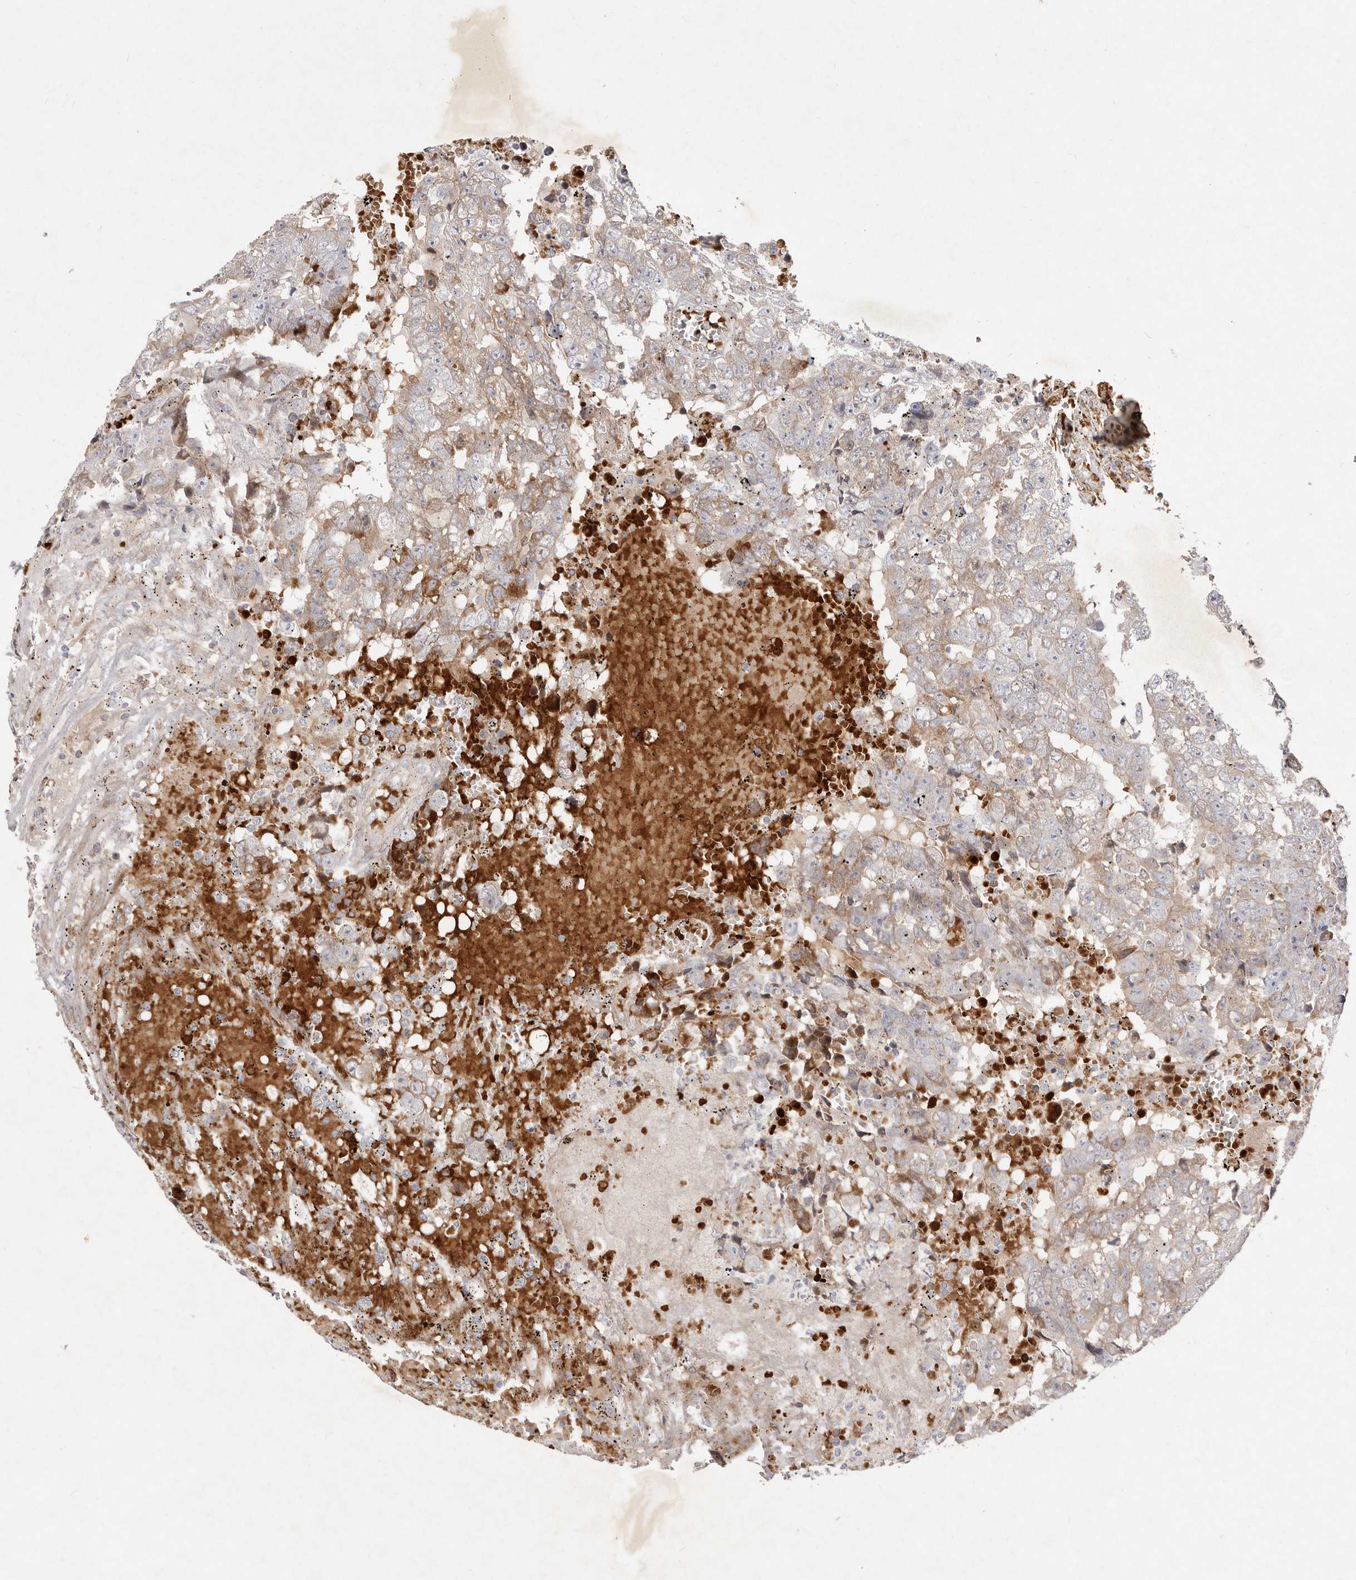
{"staining": {"intensity": "weak", "quantity": "25%-75%", "location": "cytoplasmic/membranous"}, "tissue": "testis cancer", "cell_type": "Tumor cells", "image_type": "cancer", "snomed": [{"axis": "morphology", "description": "Carcinoma, Embryonal, NOS"}, {"axis": "topography", "description": "Testis"}], "caption": "Protein analysis of testis embryonal carcinoma tissue shows weak cytoplasmic/membranous positivity in approximately 25%-75% of tumor cells.", "gene": "SLC25A20", "patient": {"sex": "male", "age": 25}}